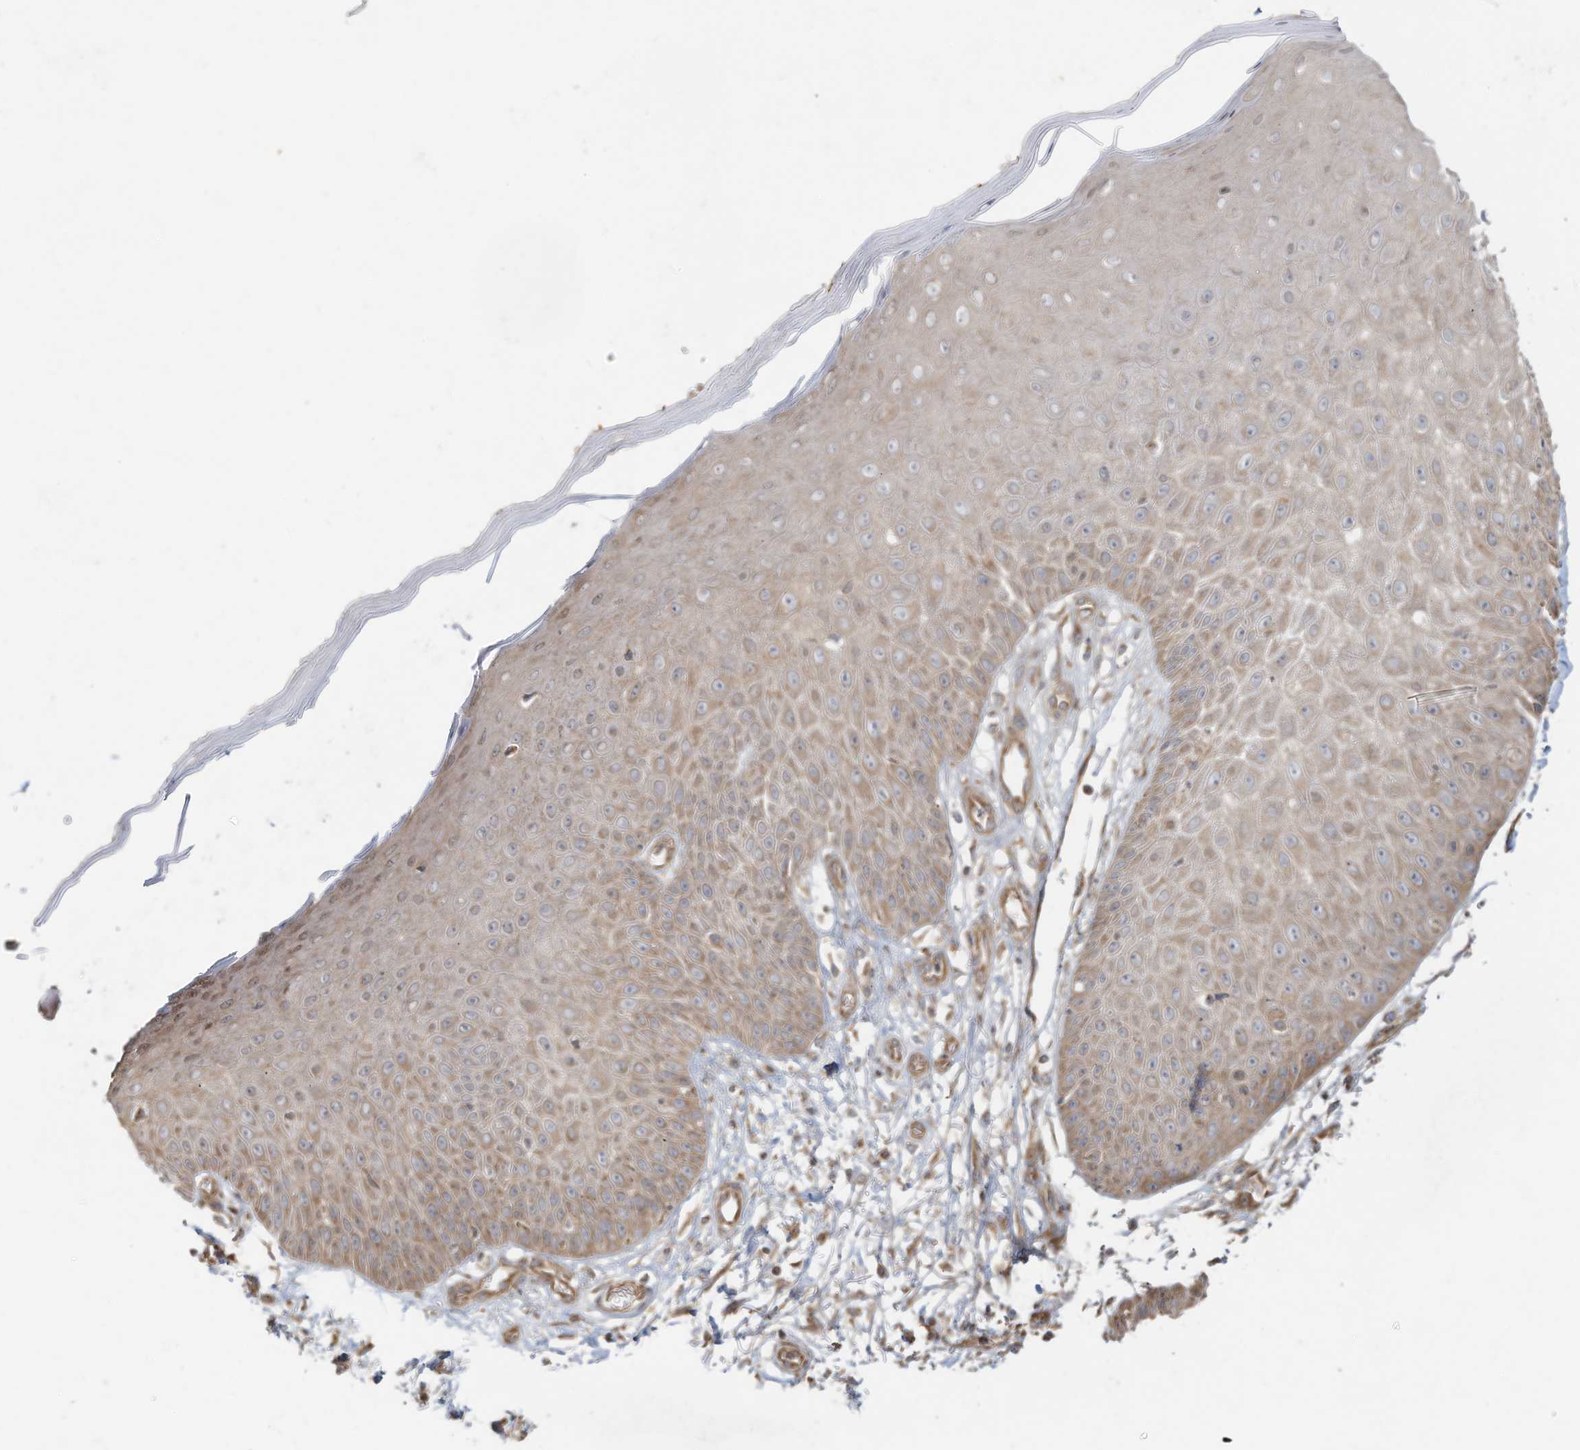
{"staining": {"intensity": "moderate", "quantity": ">75%", "location": "cytoplasmic/membranous"}, "tissue": "skin", "cell_type": "Fibroblasts", "image_type": "normal", "snomed": [{"axis": "morphology", "description": "Normal tissue, NOS"}, {"axis": "morphology", "description": "Inflammation, NOS"}, {"axis": "topography", "description": "Skin"}], "caption": "A photomicrograph showing moderate cytoplasmic/membranous expression in about >75% of fibroblasts in unremarkable skin, as visualized by brown immunohistochemical staining.", "gene": "DYNC1I2", "patient": {"sex": "female", "age": 44}}